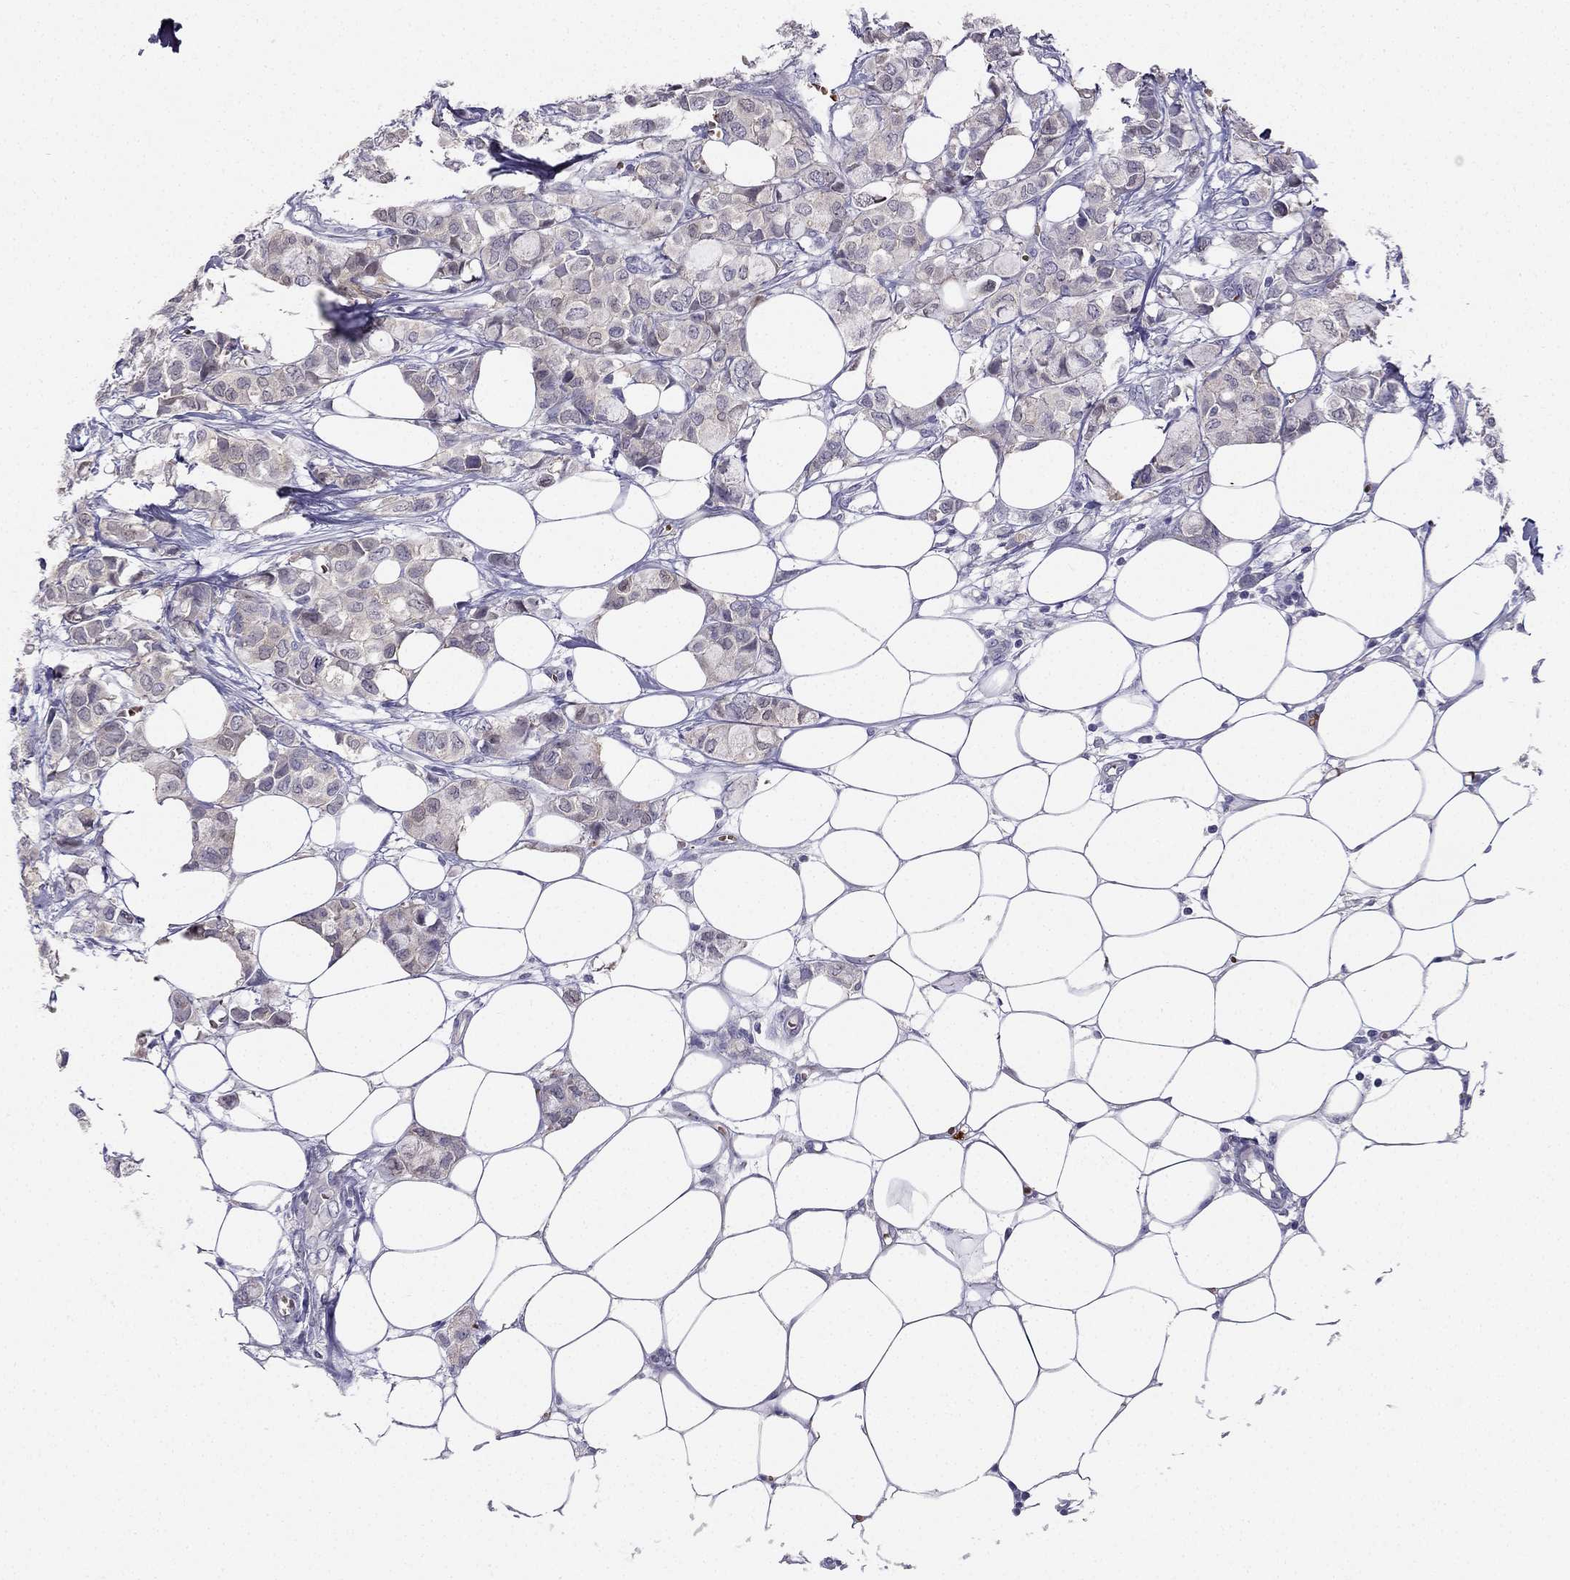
{"staining": {"intensity": "negative", "quantity": "none", "location": "none"}, "tissue": "breast cancer", "cell_type": "Tumor cells", "image_type": "cancer", "snomed": [{"axis": "morphology", "description": "Duct carcinoma"}, {"axis": "topography", "description": "Breast"}], "caption": "A photomicrograph of breast intraductal carcinoma stained for a protein reveals no brown staining in tumor cells.", "gene": "RSPH14", "patient": {"sex": "female", "age": 85}}